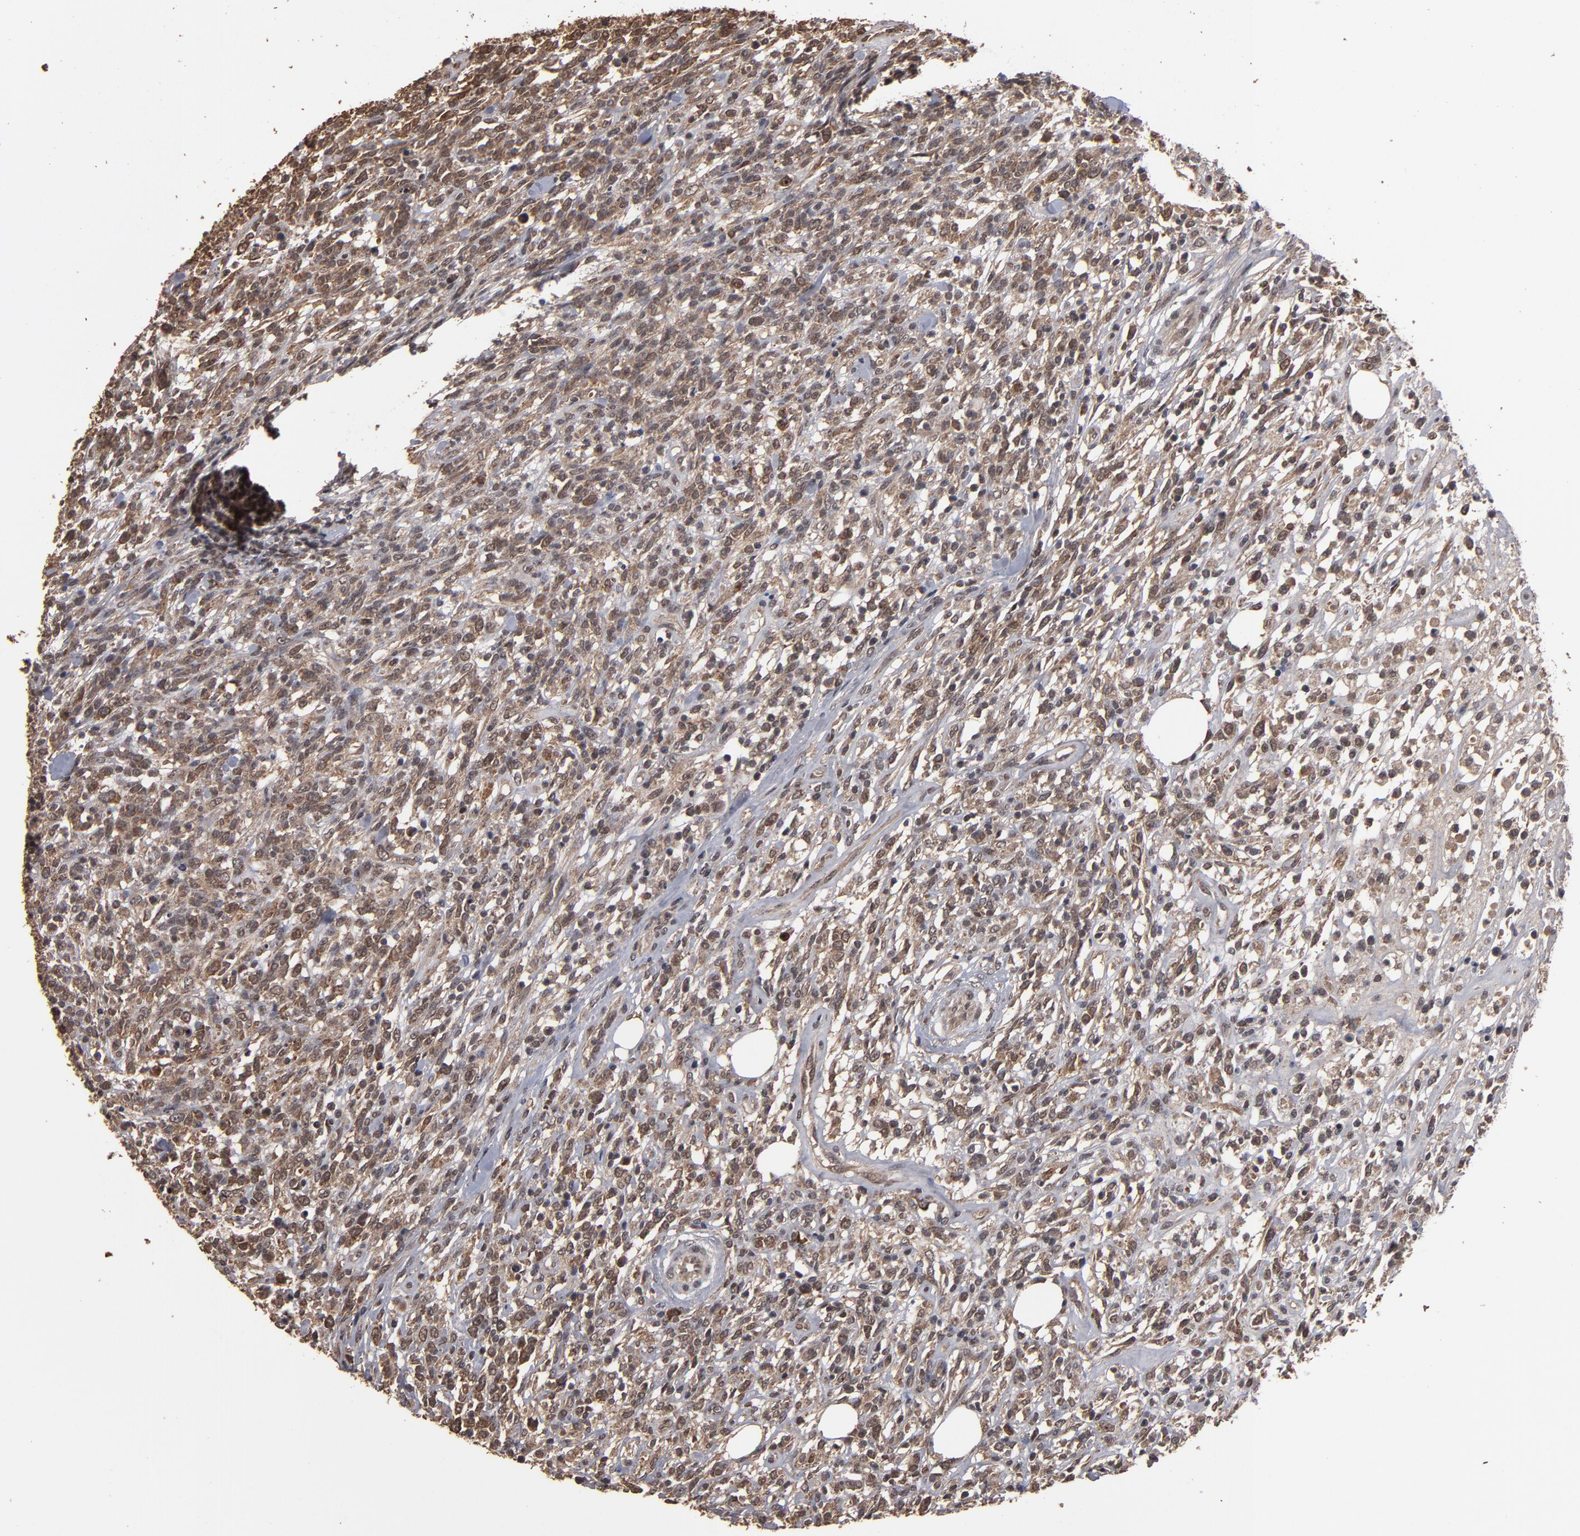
{"staining": {"intensity": "weak", "quantity": ">75%", "location": "cytoplasmic/membranous"}, "tissue": "lymphoma", "cell_type": "Tumor cells", "image_type": "cancer", "snomed": [{"axis": "morphology", "description": "Malignant lymphoma, non-Hodgkin's type, High grade"}, {"axis": "topography", "description": "Lymph node"}], "caption": "Weak cytoplasmic/membranous protein positivity is appreciated in about >75% of tumor cells in high-grade malignant lymphoma, non-Hodgkin's type.", "gene": "NXF2B", "patient": {"sex": "female", "age": 73}}